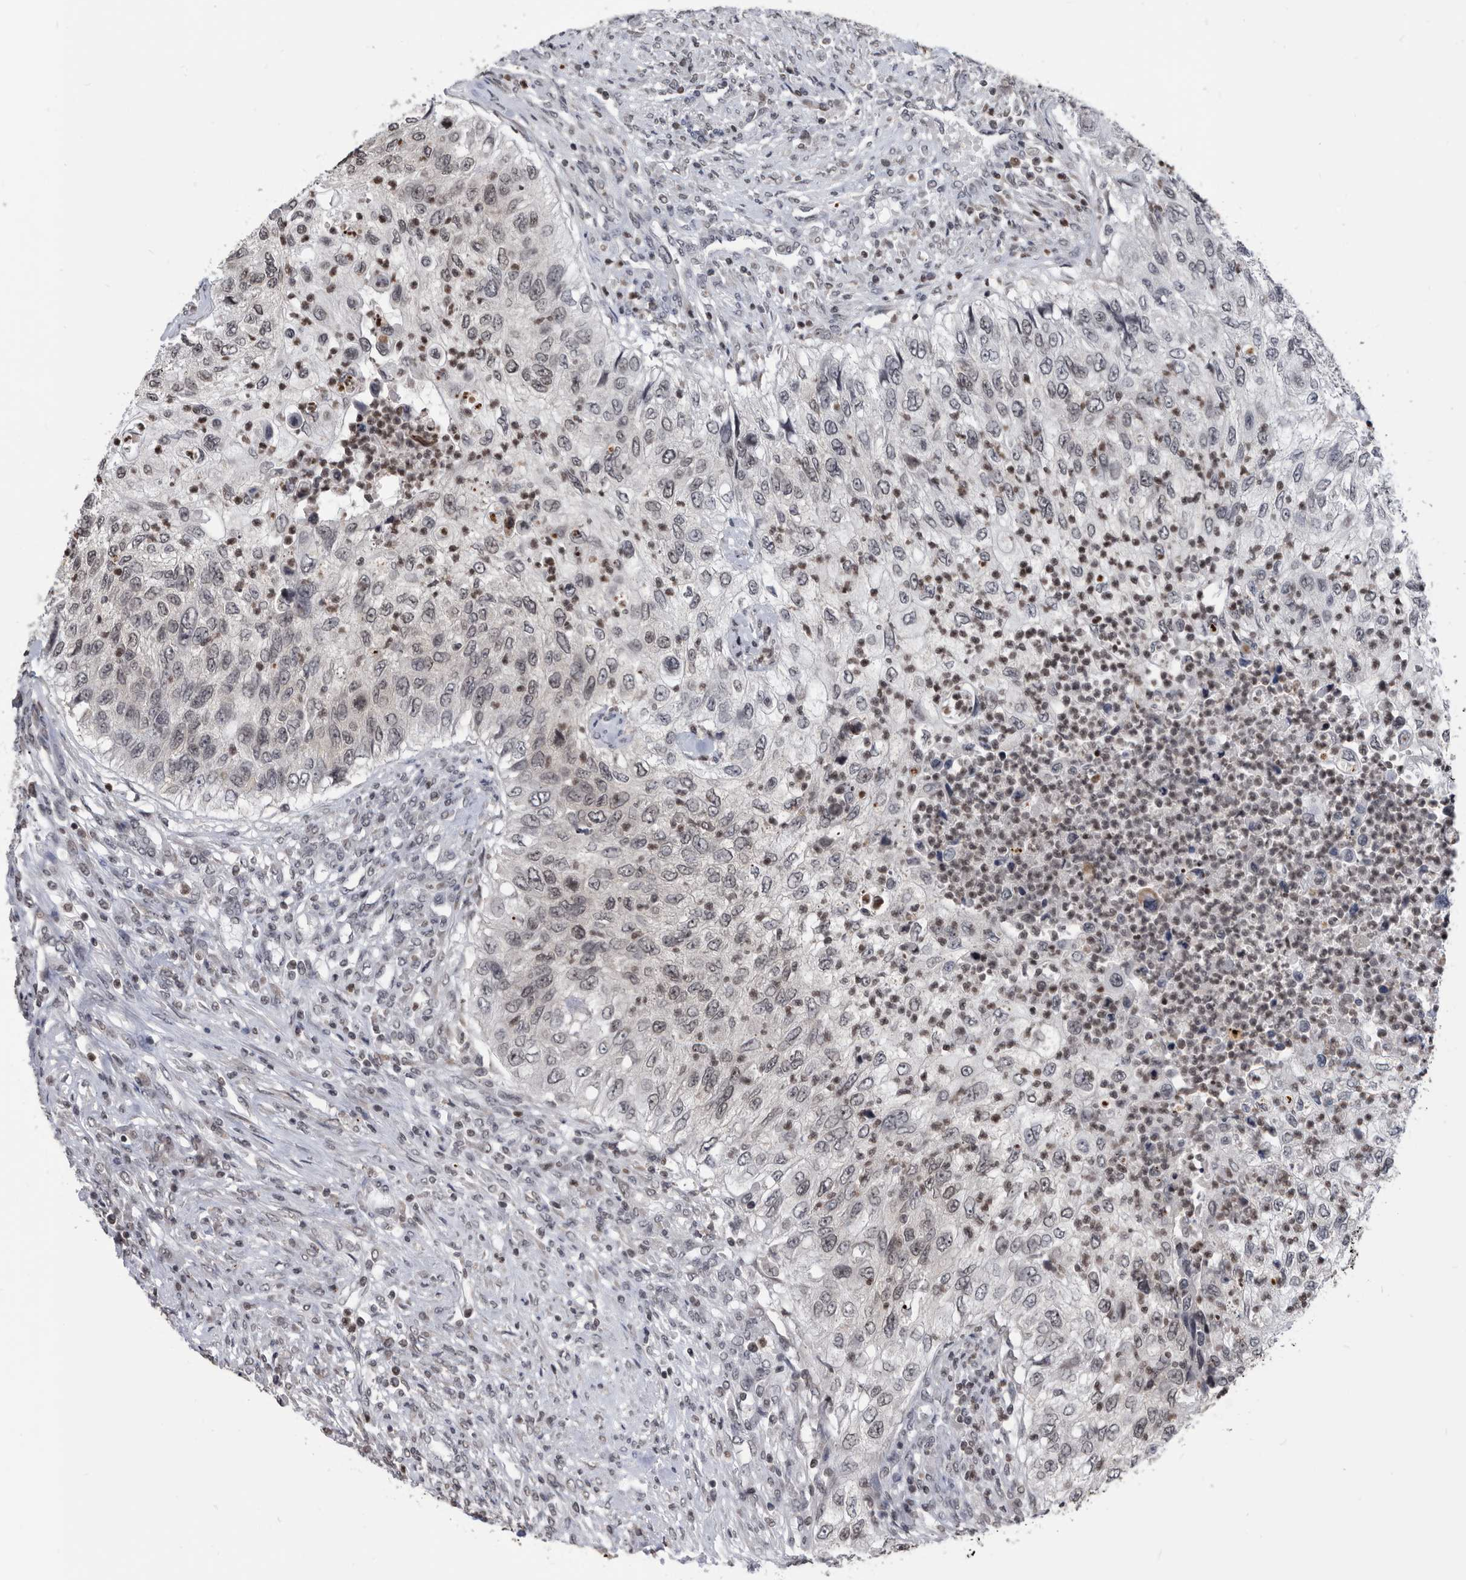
{"staining": {"intensity": "weak", "quantity": "25%-75%", "location": "nuclear"}, "tissue": "urothelial cancer", "cell_type": "Tumor cells", "image_type": "cancer", "snomed": [{"axis": "morphology", "description": "Urothelial carcinoma, High grade"}, {"axis": "topography", "description": "Urinary bladder"}], "caption": "Immunohistochemistry photomicrograph of urothelial cancer stained for a protein (brown), which demonstrates low levels of weak nuclear positivity in approximately 25%-75% of tumor cells.", "gene": "TSTD1", "patient": {"sex": "female", "age": 60}}